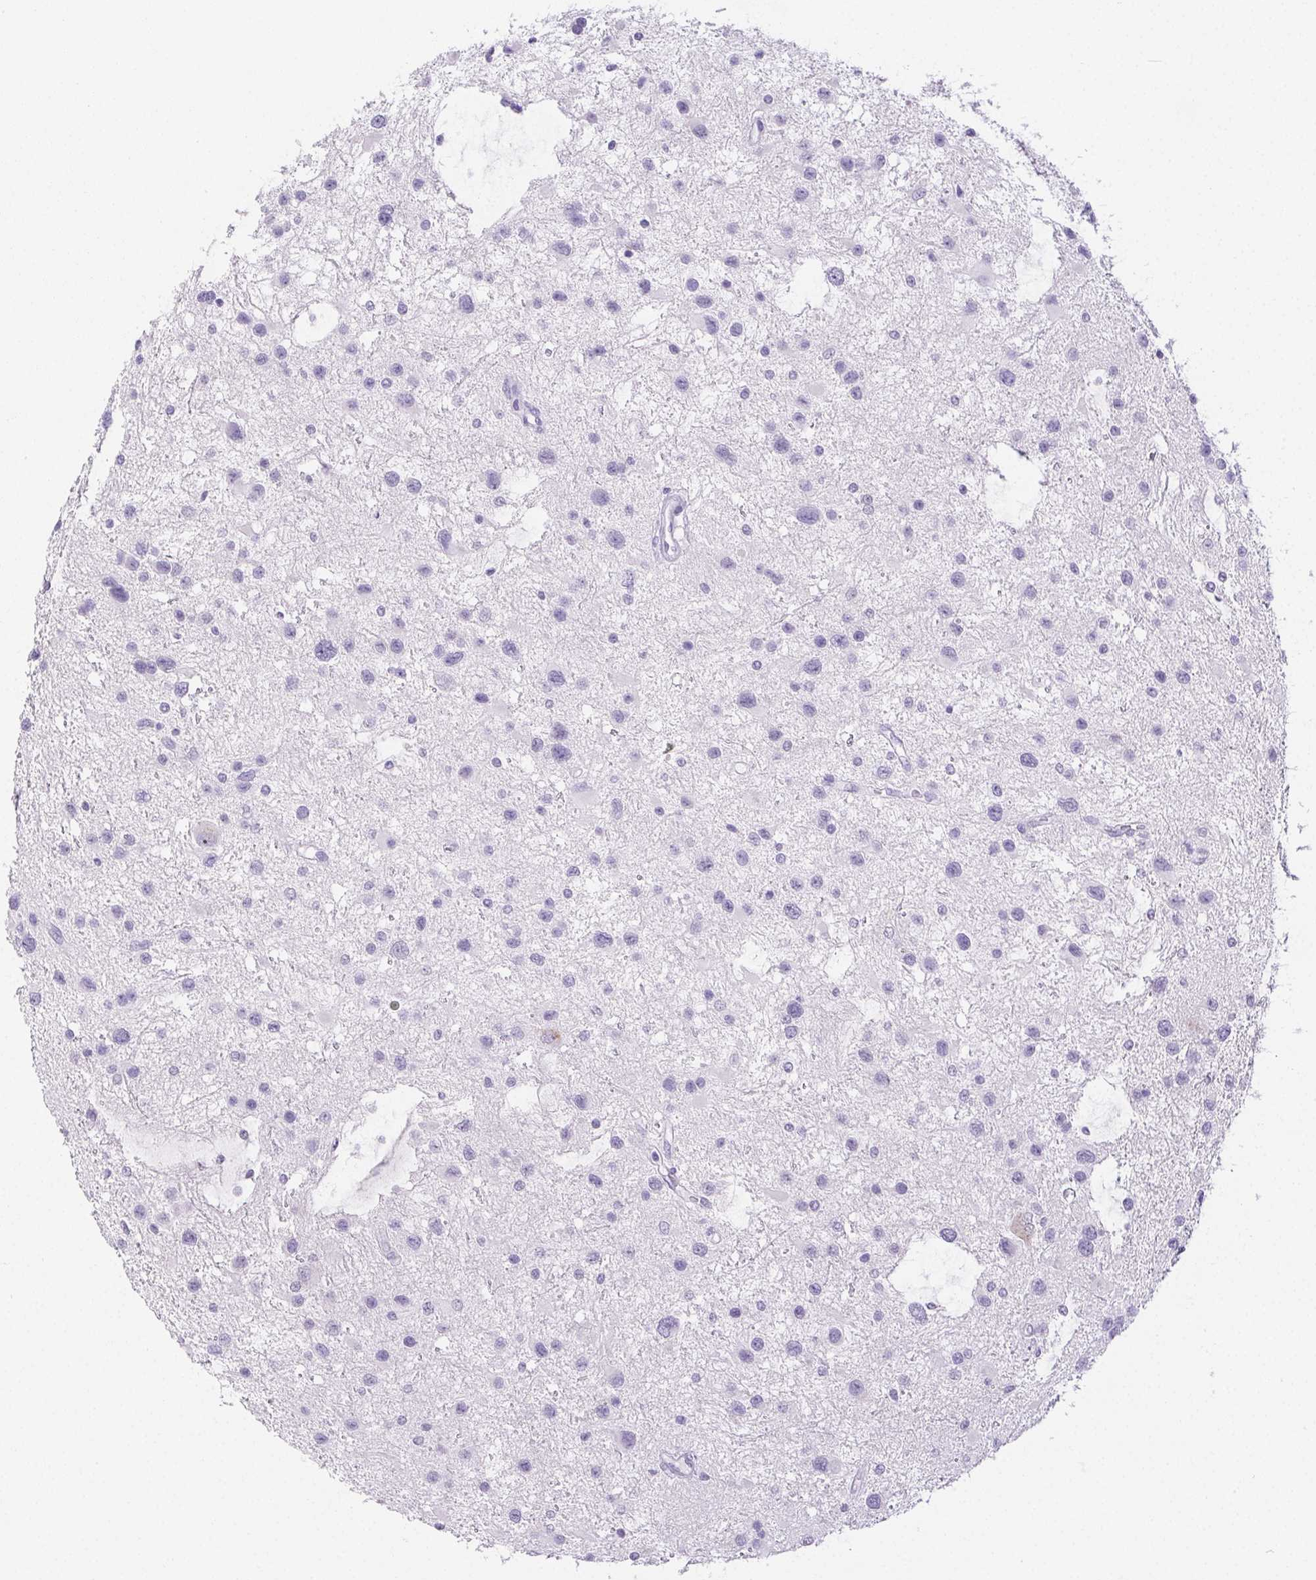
{"staining": {"intensity": "negative", "quantity": "none", "location": "none"}, "tissue": "glioma", "cell_type": "Tumor cells", "image_type": "cancer", "snomed": [{"axis": "morphology", "description": "Glioma, malignant, Low grade"}, {"axis": "topography", "description": "Brain"}], "caption": "The IHC histopathology image has no significant staining in tumor cells of malignant low-grade glioma tissue.", "gene": "ST8SIA3", "patient": {"sex": "female", "age": 32}}